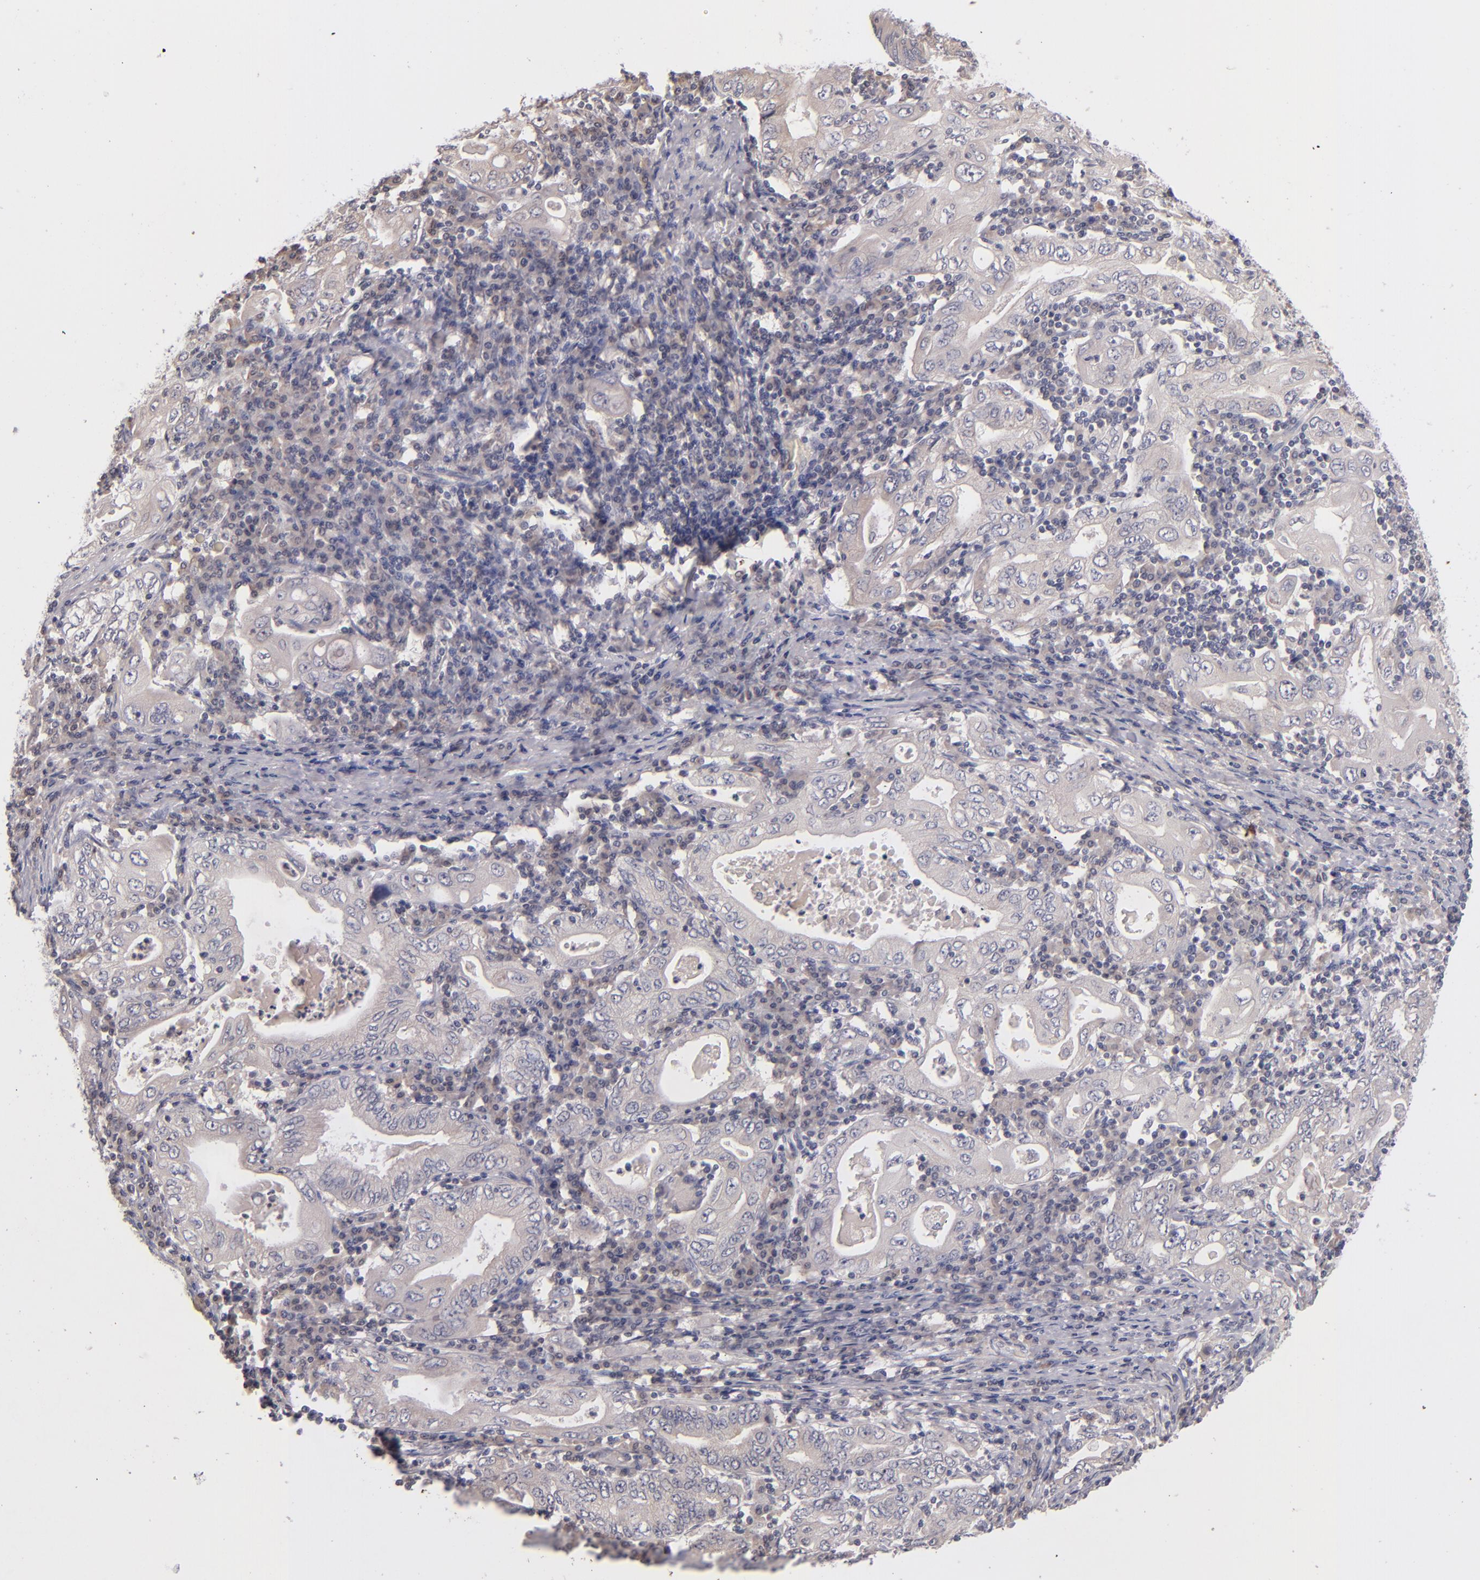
{"staining": {"intensity": "weak", "quantity": "25%-75%", "location": "cytoplasmic/membranous"}, "tissue": "stomach cancer", "cell_type": "Tumor cells", "image_type": "cancer", "snomed": [{"axis": "morphology", "description": "Normal tissue, NOS"}, {"axis": "morphology", "description": "Adenocarcinoma, NOS"}, {"axis": "topography", "description": "Esophagus"}, {"axis": "topography", "description": "Stomach, upper"}, {"axis": "topography", "description": "Peripheral nerve tissue"}], "caption": "Immunohistochemical staining of human stomach cancer (adenocarcinoma) reveals low levels of weak cytoplasmic/membranous protein positivity in approximately 25%-75% of tumor cells.", "gene": "TSC2", "patient": {"sex": "male", "age": 62}}